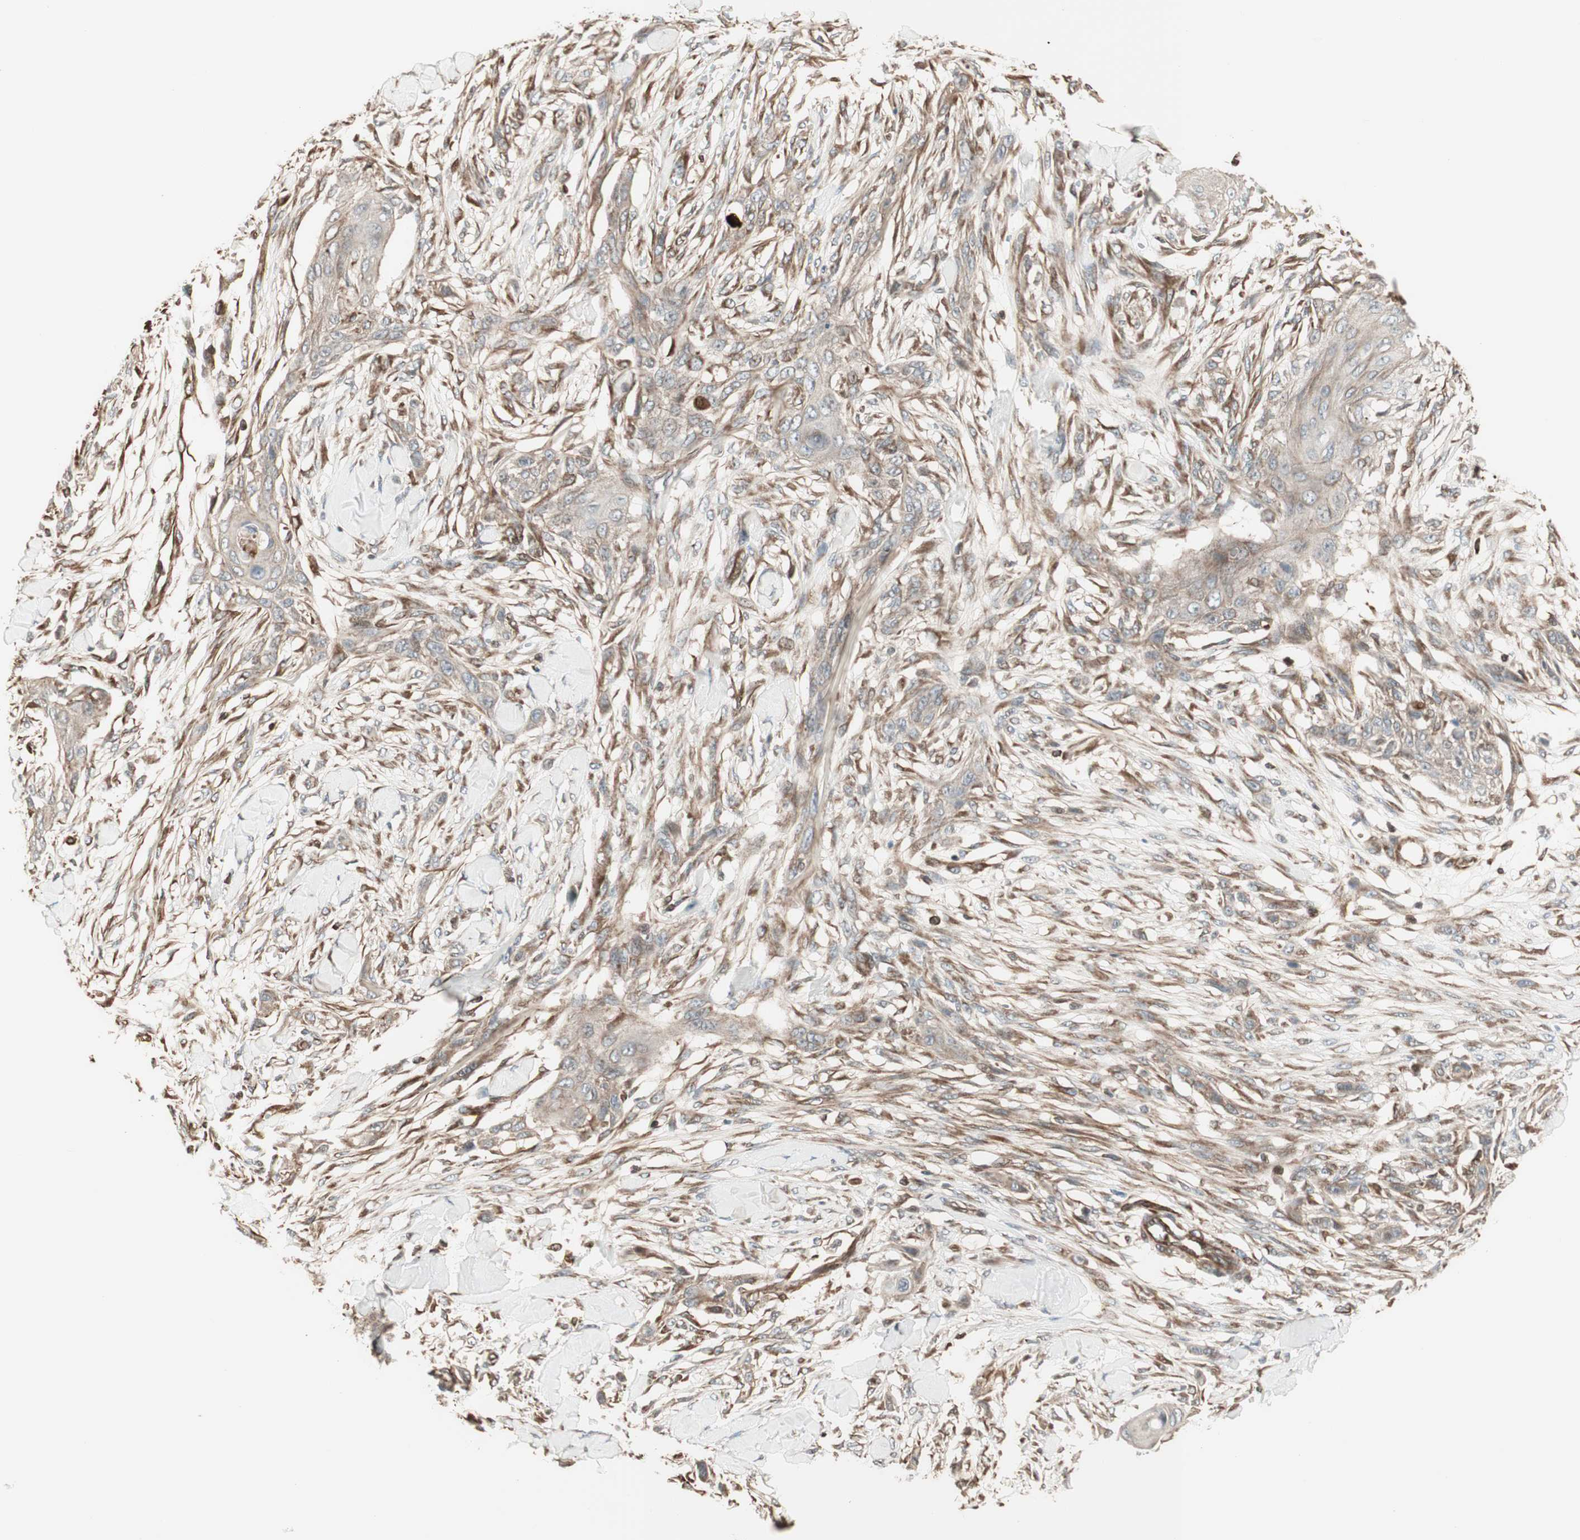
{"staining": {"intensity": "weak", "quantity": ">75%", "location": "cytoplasmic/membranous"}, "tissue": "skin cancer", "cell_type": "Tumor cells", "image_type": "cancer", "snomed": [{"axis": "morphology", "description": "Squamous cell carcinoma, NOS"}, {"axis": "topography", "description": "Skin"}], "caption": "Squamous cell carcinoma (skin) stained for a protein (brown) displays weak cytoplasmic/membranous positive positivity in approximately >75% of tumor cells.", "gene": "MAD2L2", "patient": {"sex": "female", "age": 59}}